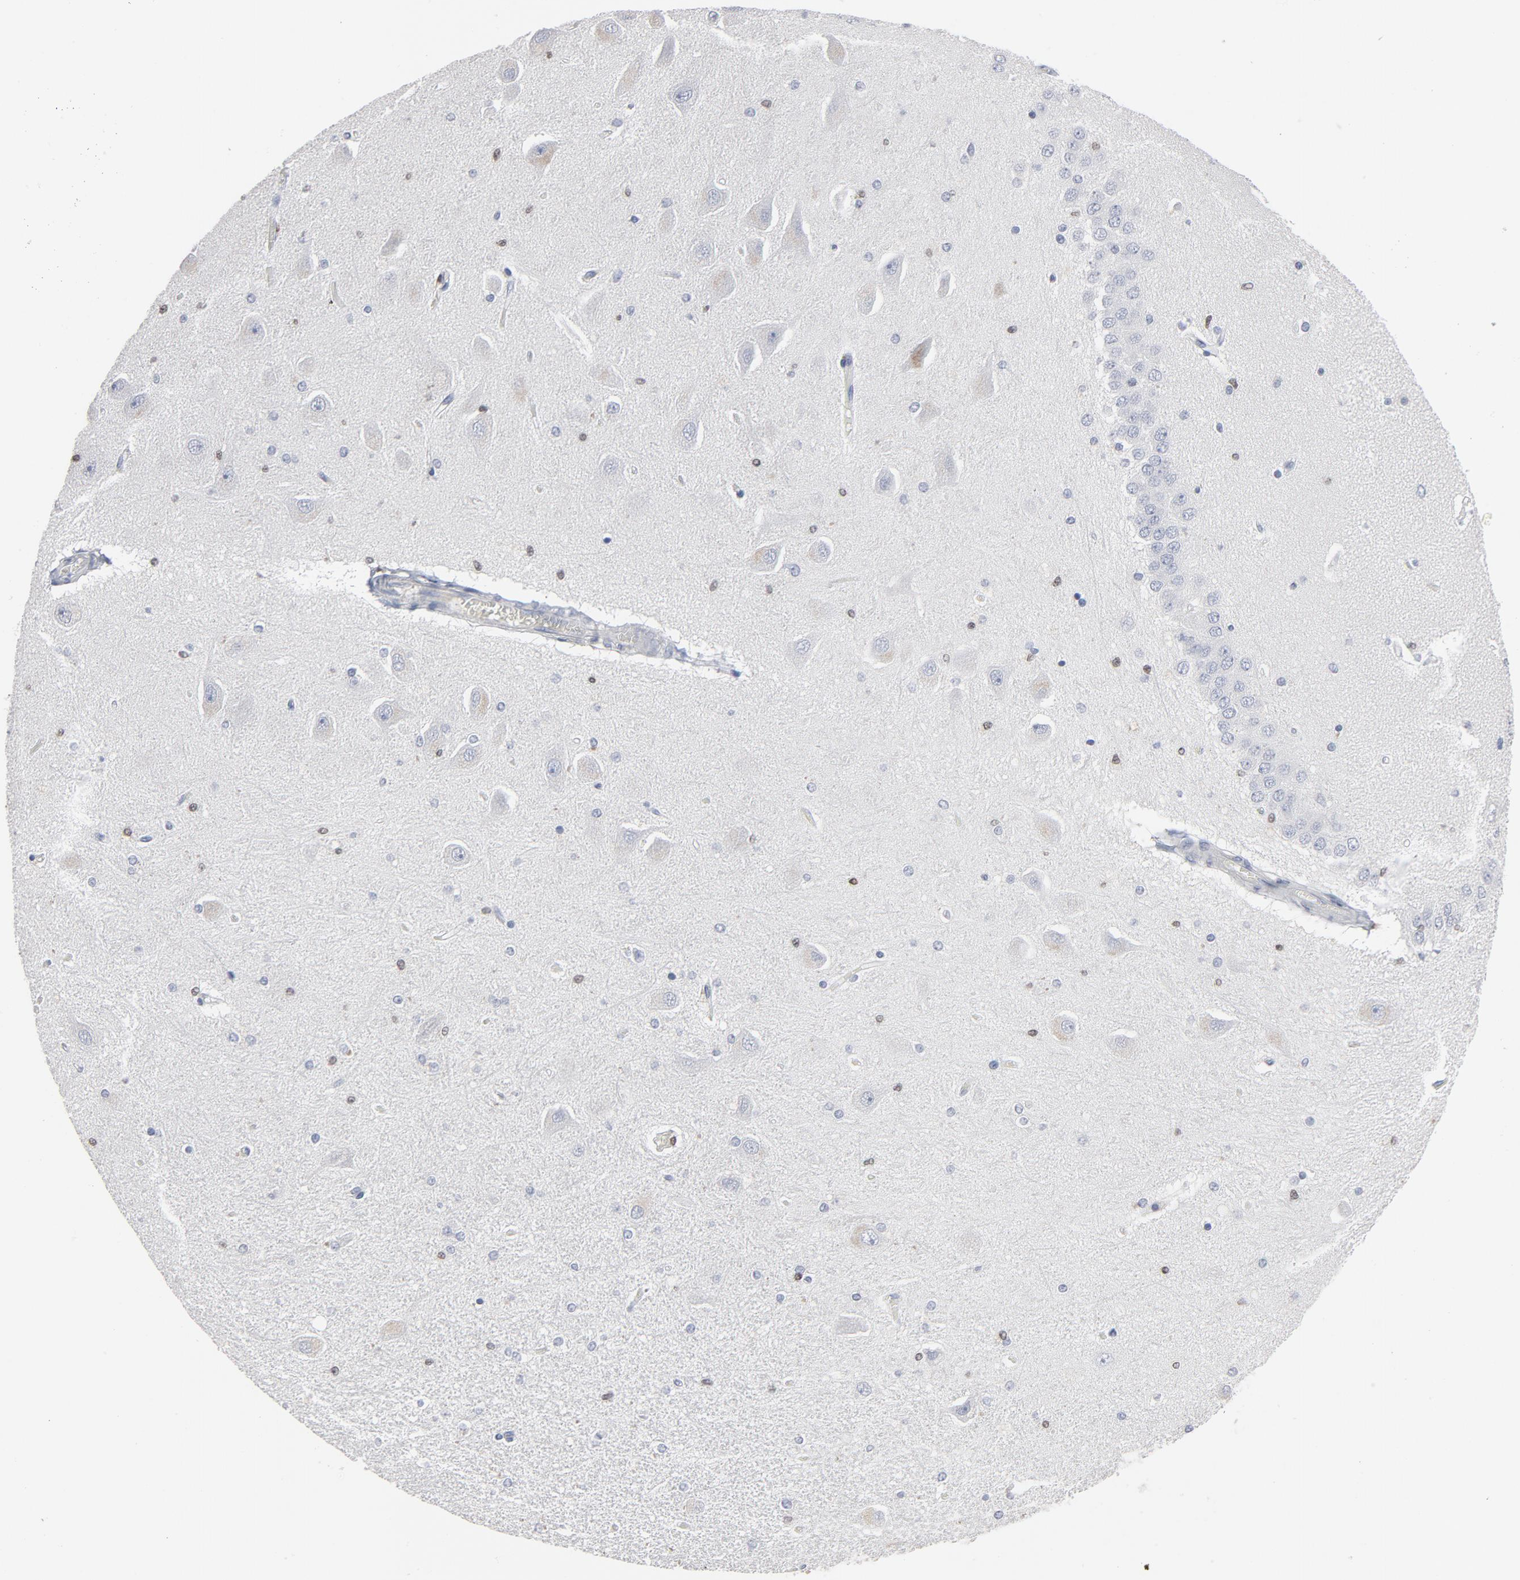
{"staining": {"intensity": "moderate", "quantity": "<25%", "location": "nuclear"}, "tissue": "hippocampus", "cell_type": "Glial cells", "image_type": "normal", "snomed": [{"axis": "morphology", "description": "Normal tissue, NOS"}, {"axis": "topography", "description": "Hippocampus"}], "caption": "Unremarkable hippocampus reveals moderate nuclear expression in approximately <25% of glial cells.", "gene": "SPI1", "patient": {"sex": "female", "age": 54}}